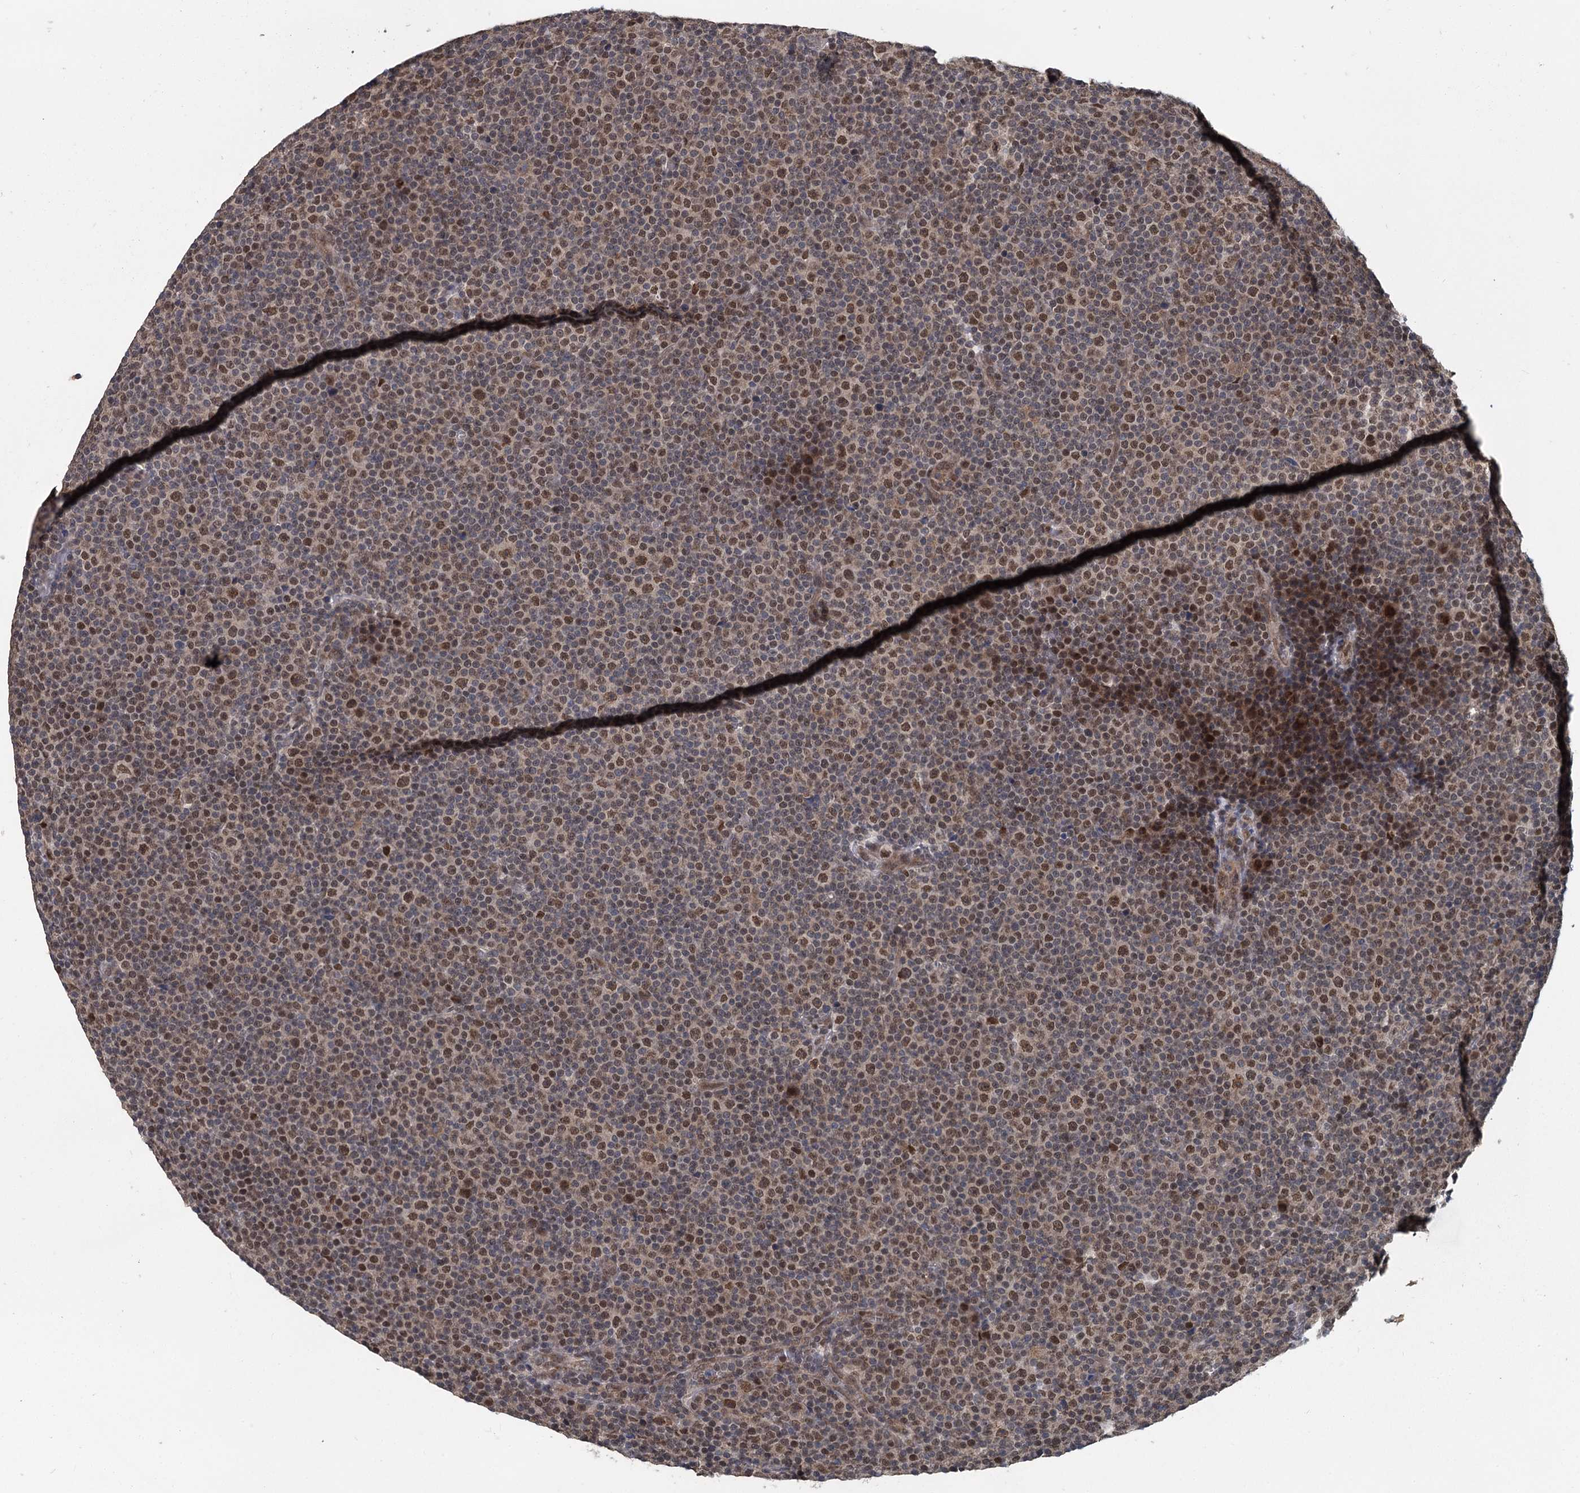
{"staining": {"intensity": "moderate", "quantity": "25%-75%", "location": "nuclear"}, "tissue": "lymphoma", "cell_type": "Tumor cells", "image_type": "cancer", "snomed": [{"axis": "morphology", "description": "Malignant lymphoma, non-Hodgkin's type, Low grade"}, {"axis": "topography", "description": "Lymph node"}], "caption": "High-magnification brightfield microscopy of lymphoma stained with DAB (brown) and counterstained with hematoxylin (blue). tumor cells exhibit moderate nuclear staining is present in approximately25%-75% of cells. The staining was performed using DAB (3,3'-diaminobenzidine), with brown indicating positive protein expression. Nuclei are stained blue with hematoxylin.", "gene": "MYG1", "patient": {"sex": "female", "age": 67}}